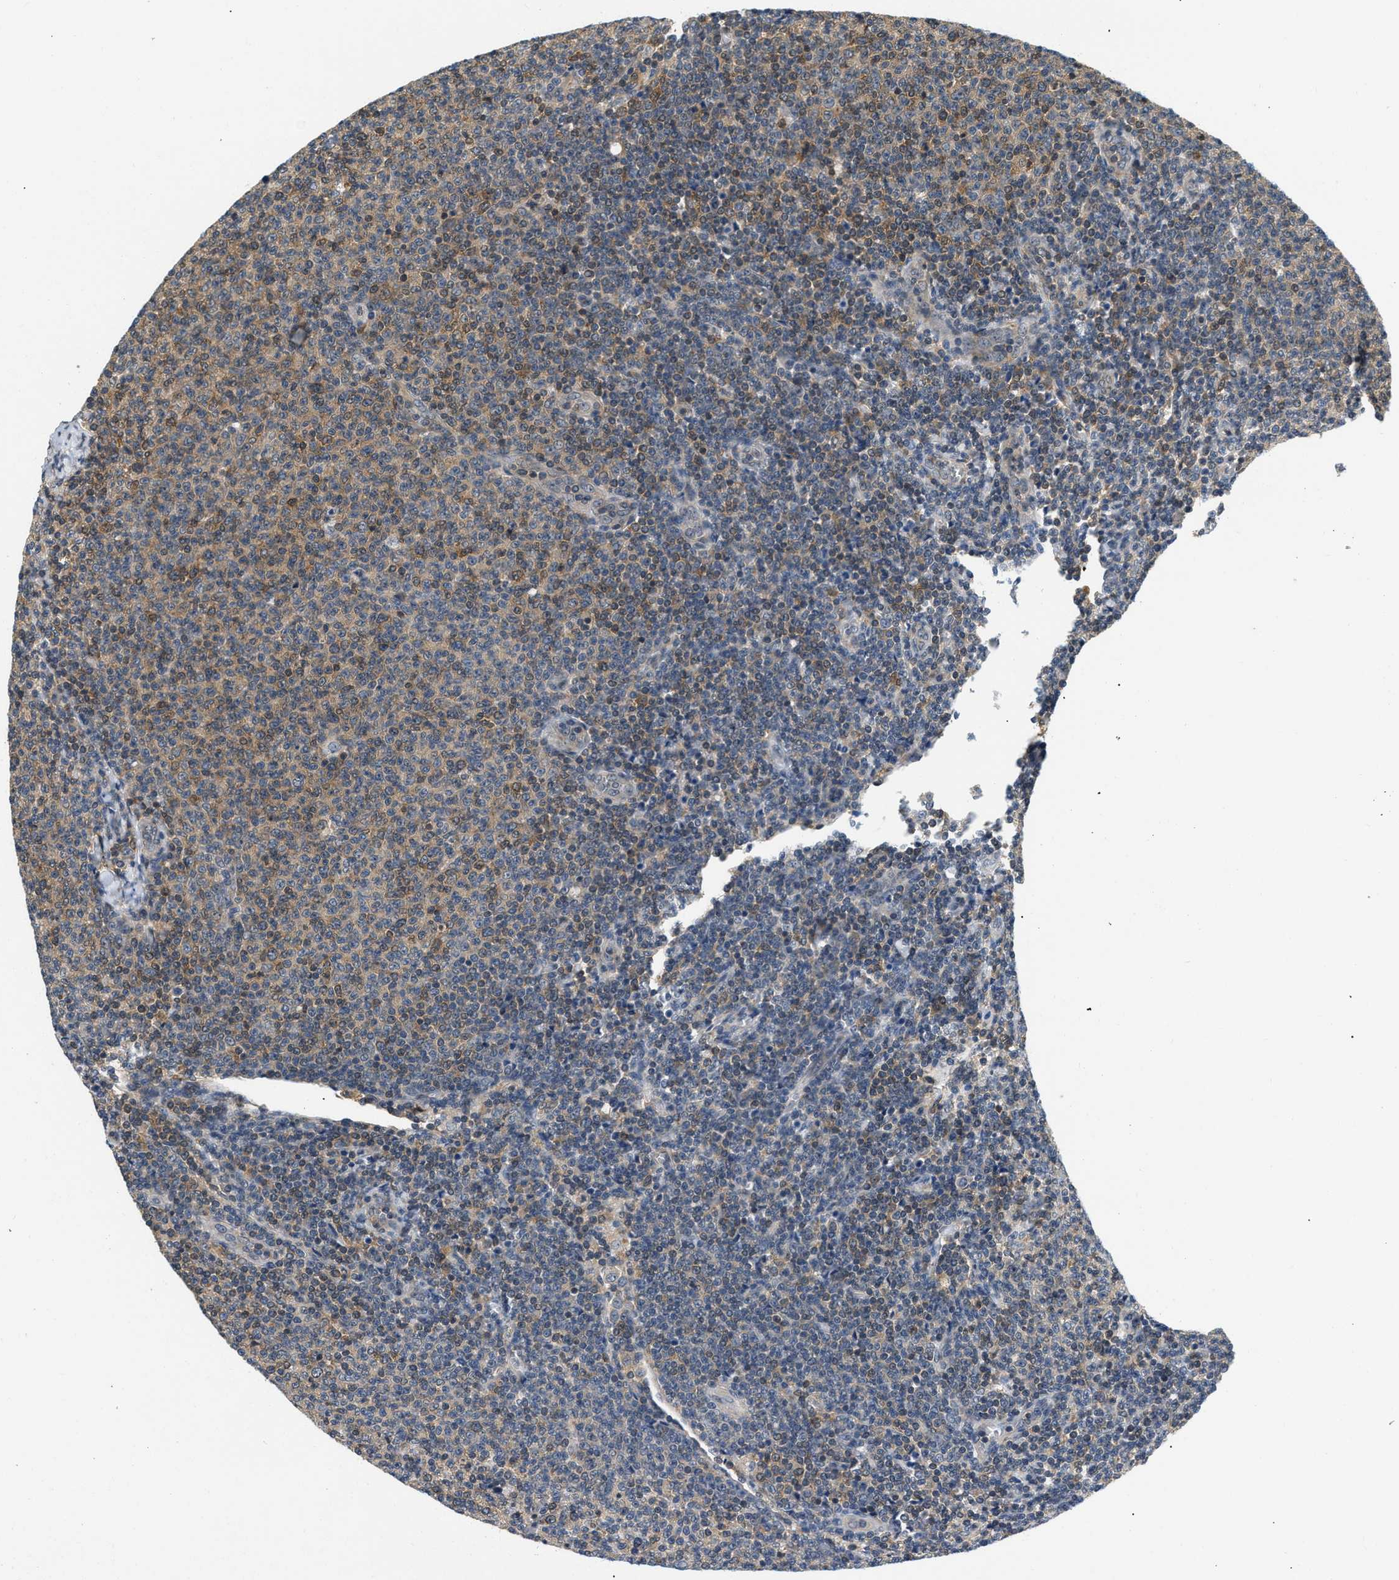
{"staining": {"intensity": "weak", "quantity": "25%-75%", "location": "cytoplasmic/membranous,nuclear"}, "tissue": "lymphoma", "cell_type": "Tumor cells", "image_type": "cancer", "snomed": [{"axis": "morphology", "description": "Malignant lymphoma, non-Hodgkin's type, Low grade"}, {"axis": "topography", "description": "Lymph node"}], "caption": "Immunohistochemical staining of lymphoma displays weak cytoplasmic/membranous and nuclear protein staining in approximately 25%-75% of tumor cells.", "gene": "EIF4EBP2", "patient": {"sex": "male", "age": 66}}